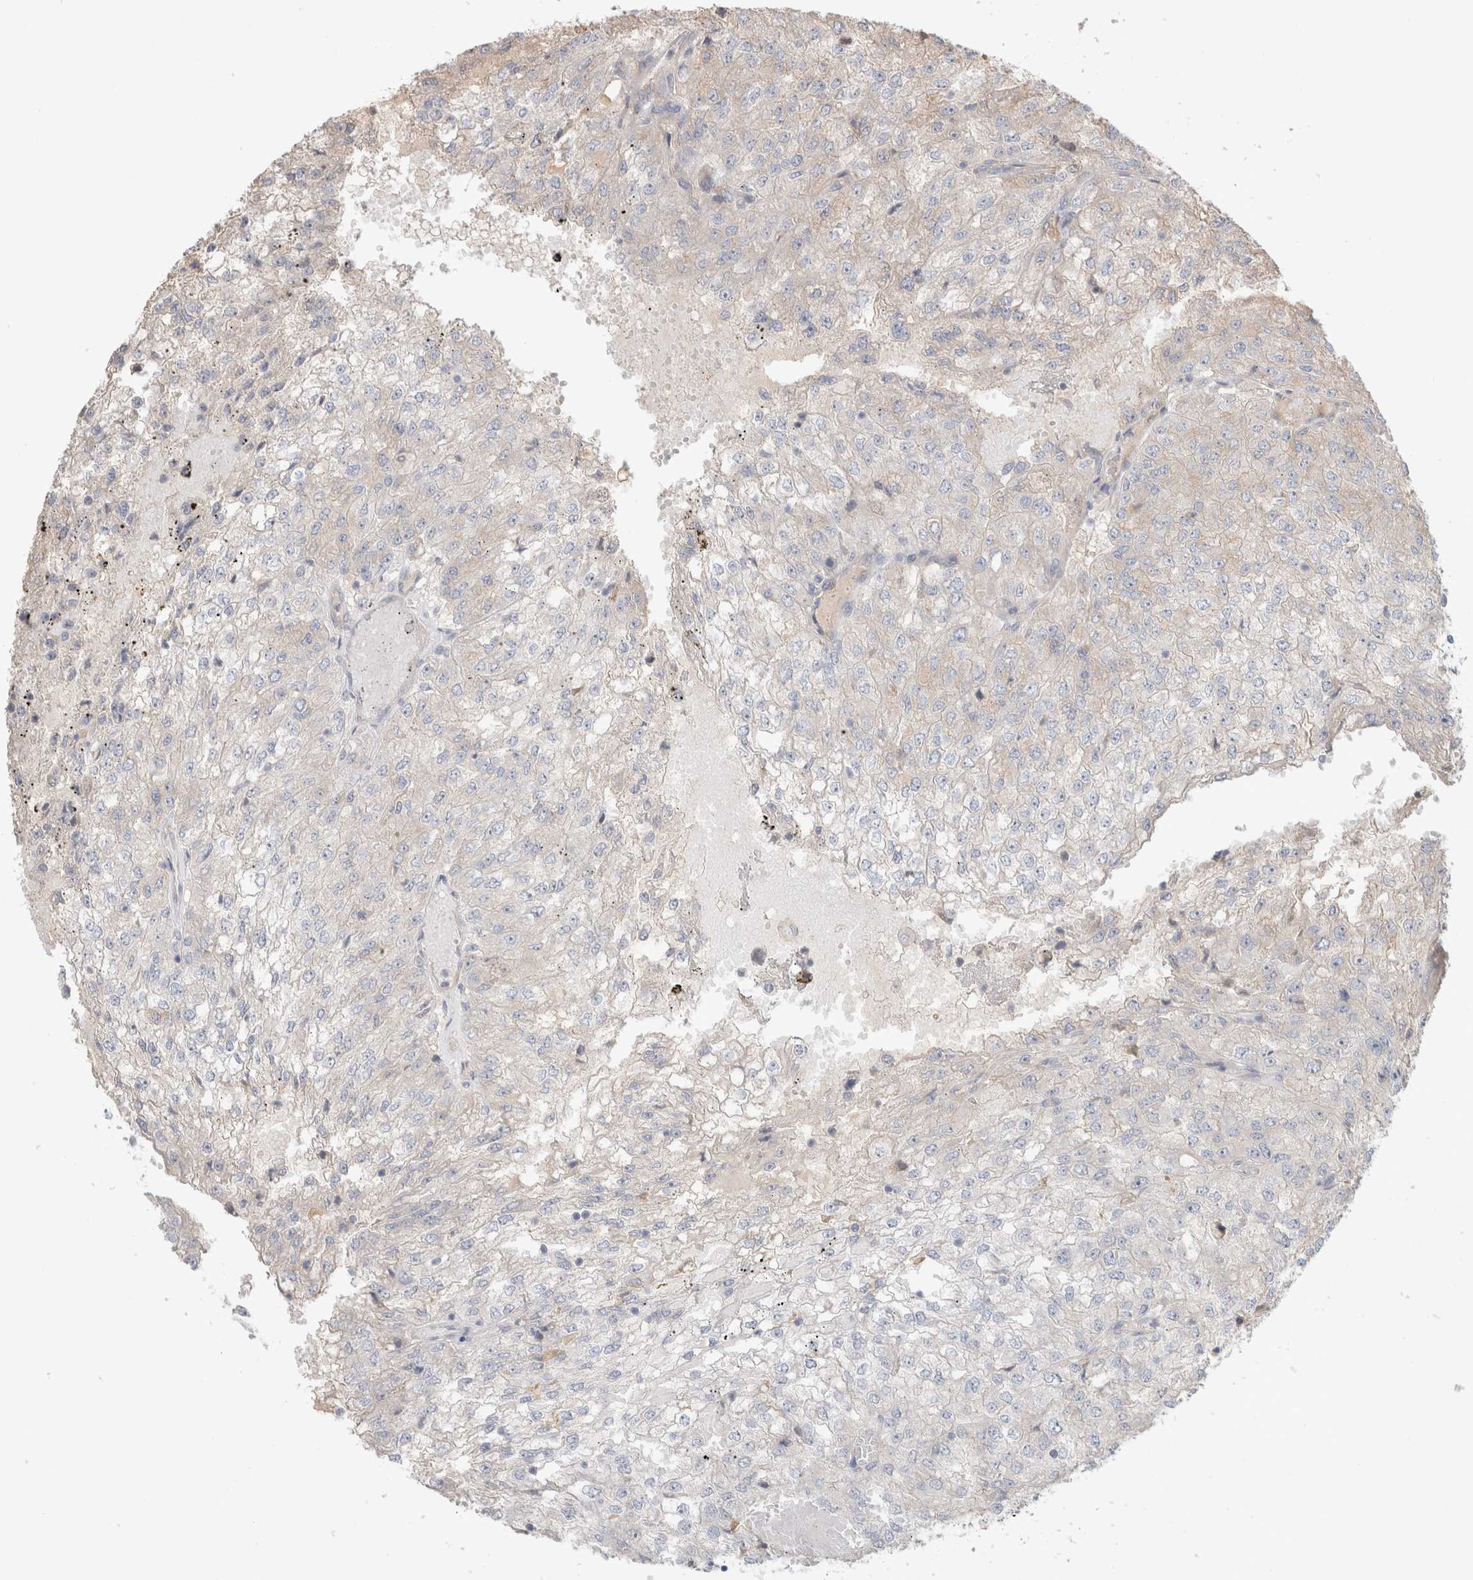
{"staining": {"intensity": "negative", "quantity": "none", "location": "none"}, "tissue": "renal cancer", "cell_type": "Tumor cells", "image_type": "cancer", "snomed": [{"axis": "morphology", "description": "Adenocarcinoma, NOS"}, {"axis": "topography", "description": "Kidney"}], "caption": "A photomicrograph of adenocarcinoma (renal) stained for a protein exhibits no brown staining in tumor cells.", "gene": "SYDE2", "patient": {"sex": "female", "age": 54}}